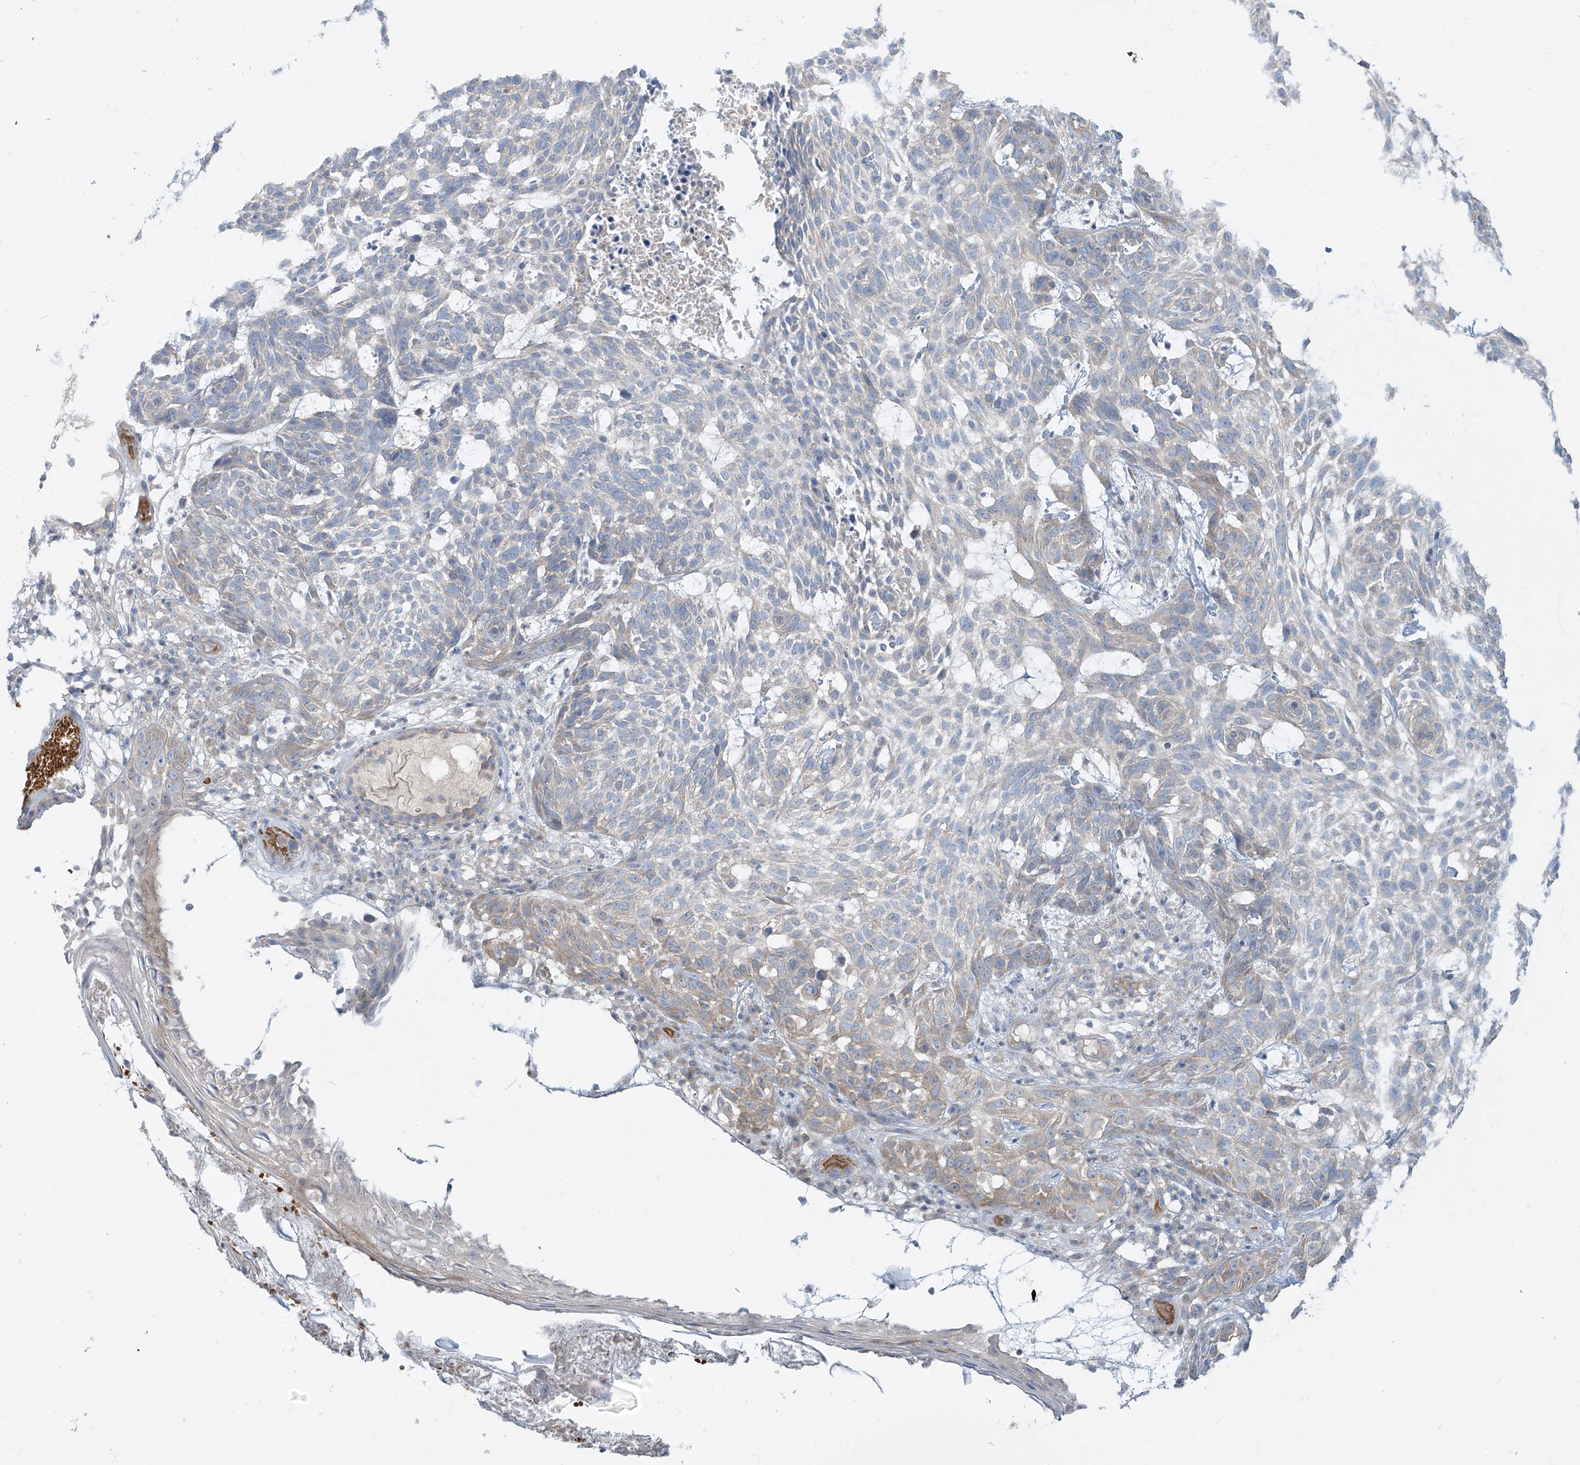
{"staining": {"intensity": "weak", "quantity": "<25%", "location": "cytoplasmic/membranous"}, "tissue": "skin cancer", "cell_type": "Tumor cells", "image_type": "cancer", "snomed": [{"axis": "morphology", "description": "Basal cell carcinoma"}, {"axis": "topography", "description": "Skin"}], "caption": "Immunohistochemistry micrograph of neoplastic tissue: human basal cell carcinoma (skin) stained with DAB (3,3'-diaminobenzidine) reveals no significant protein expression in tumor cells. The staining was performed using DAB to visualize the protein expression in brown, while the nuclei were stained in blue with hematoxylin (Magnification: 20x).", "gene": "DGKQ", "patient": {"sex": "male", "age": 85}}